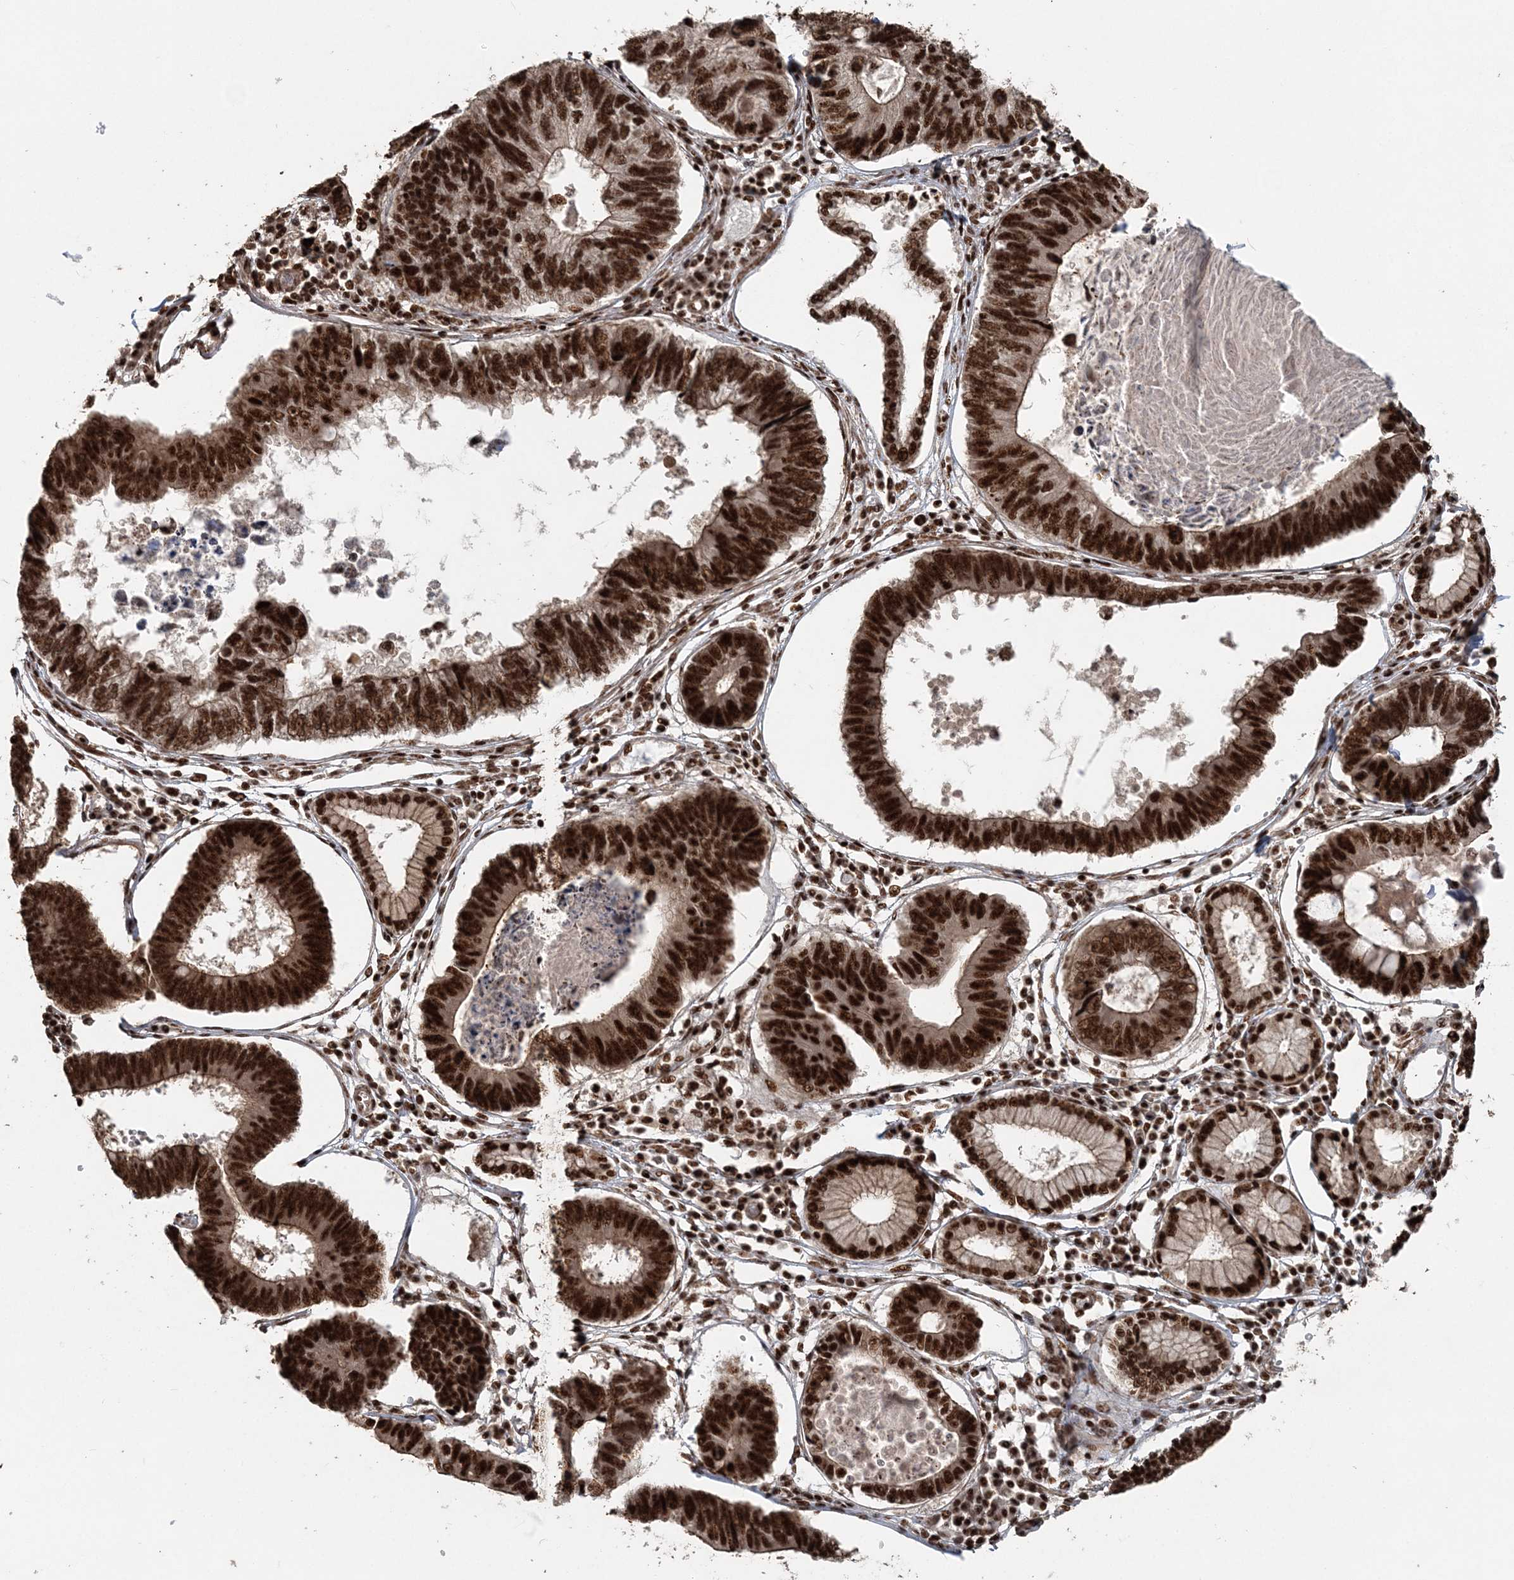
{"staining": {"intensity": "strong", "quantity": ">75%", "location": "nuclear"}, "tissue": "stomach cancer", "cell_type": "Tumor cells", "image_type": "cancer", "snomed": [{"axis": "morphology", "description": "Adenocarcinoma, NOS"}, {"axis": "topography", "description": "Stomach"}], "caption": "Stomach cancer stained with a protein marker demonstrates strong staining in tumor cells.", "gene": "EXOSC8", "patient": {"sex": "male", "age": 59}}